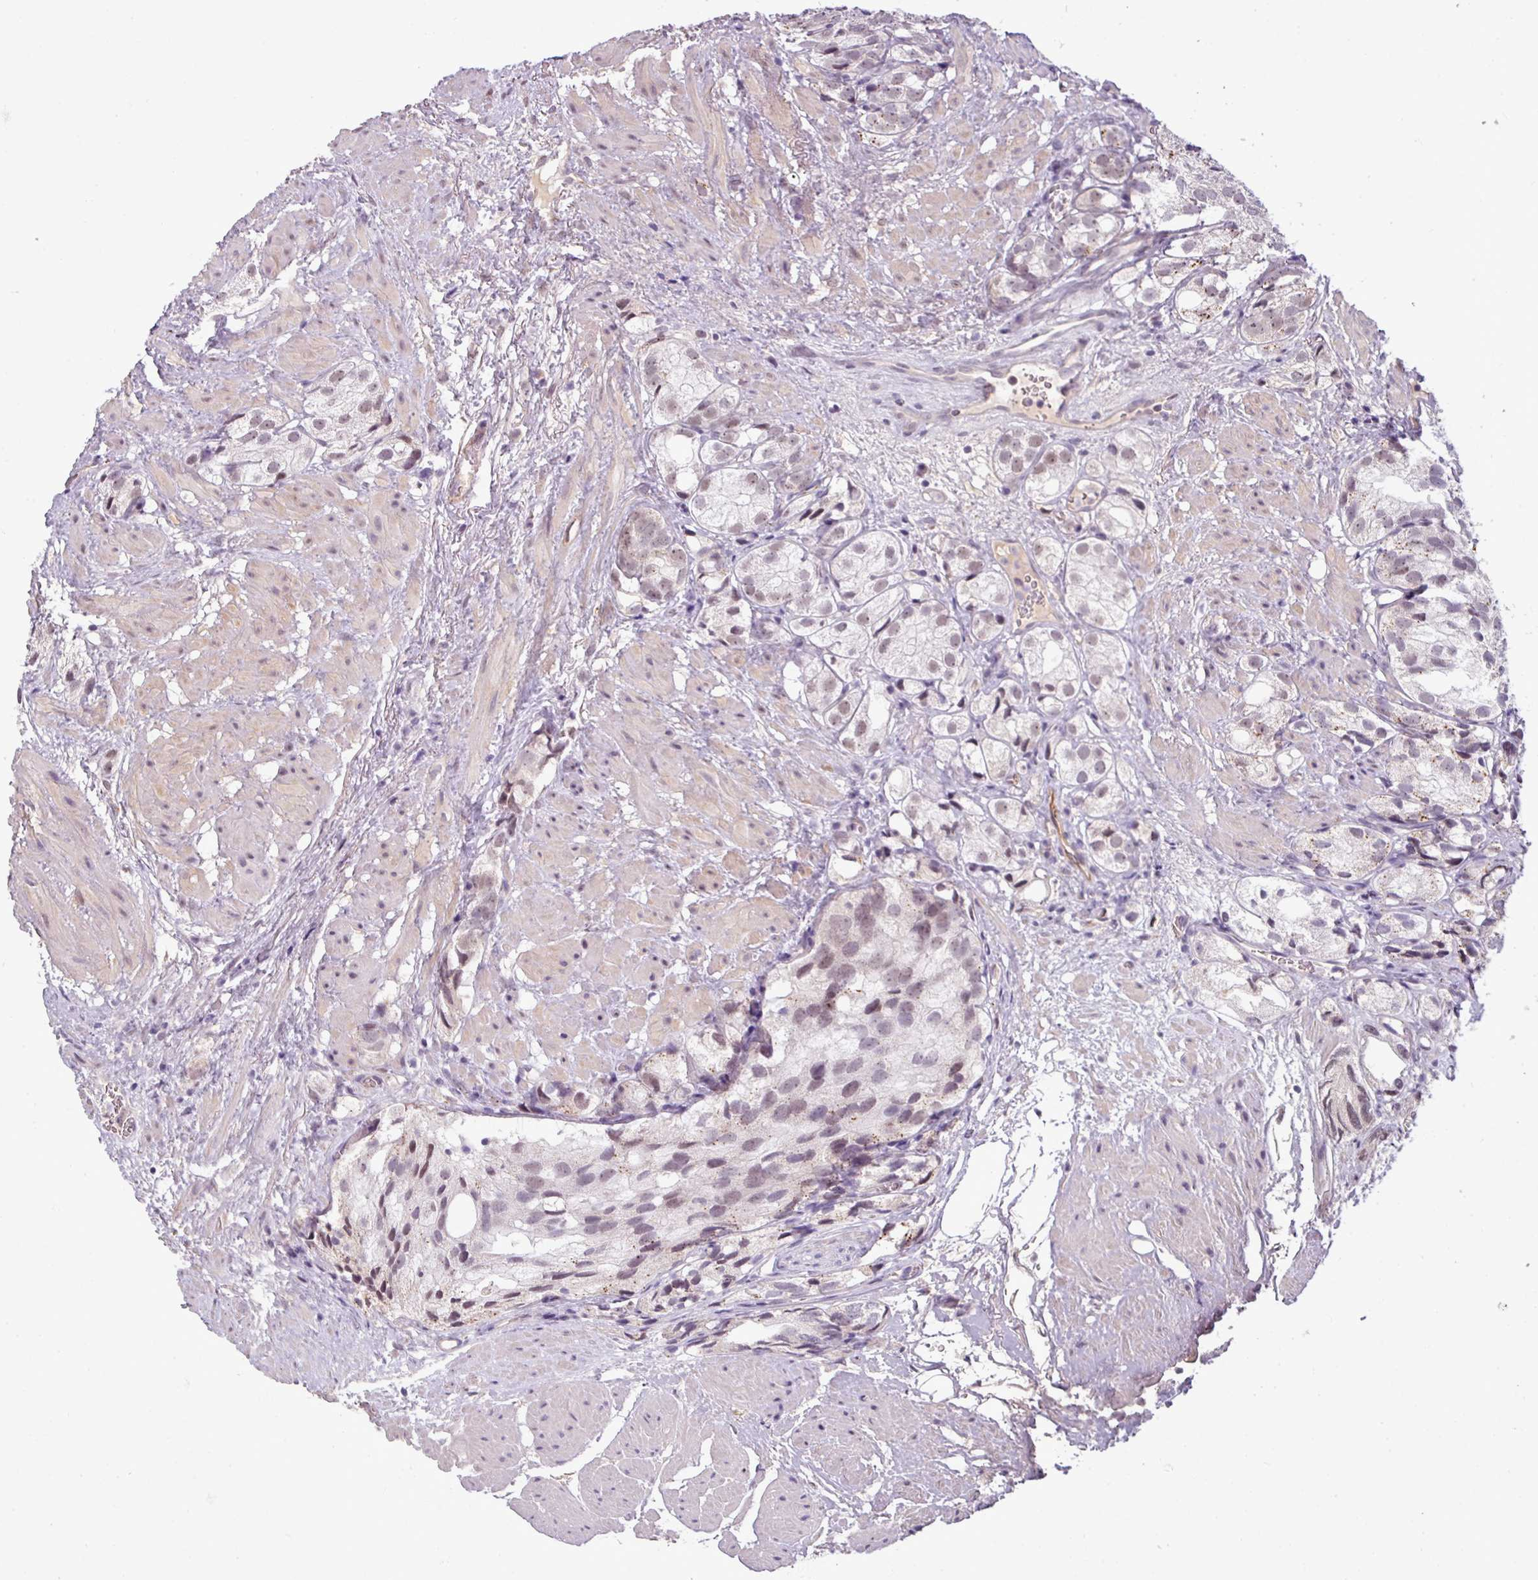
{"staining": {"intensity": "weak", "quantity": "25%-75%", "location": "nuclear"}, "tissue": "prostate cancer", "cell_type": "Tumor cells", "image_type": "cancer", "snomed": [{"axis": "morphology", "description": "Adenocarcinoma, High grade"}, {"axis": "topography", "description": "Prostate"}], "caption": "Protein expression analysis of human prostate cancer reveals weak nuclear staining in approximately 25%-75% of tumor cells.", "gene": "UVSSA", "patient": {"sex": "male", "age": 82}}